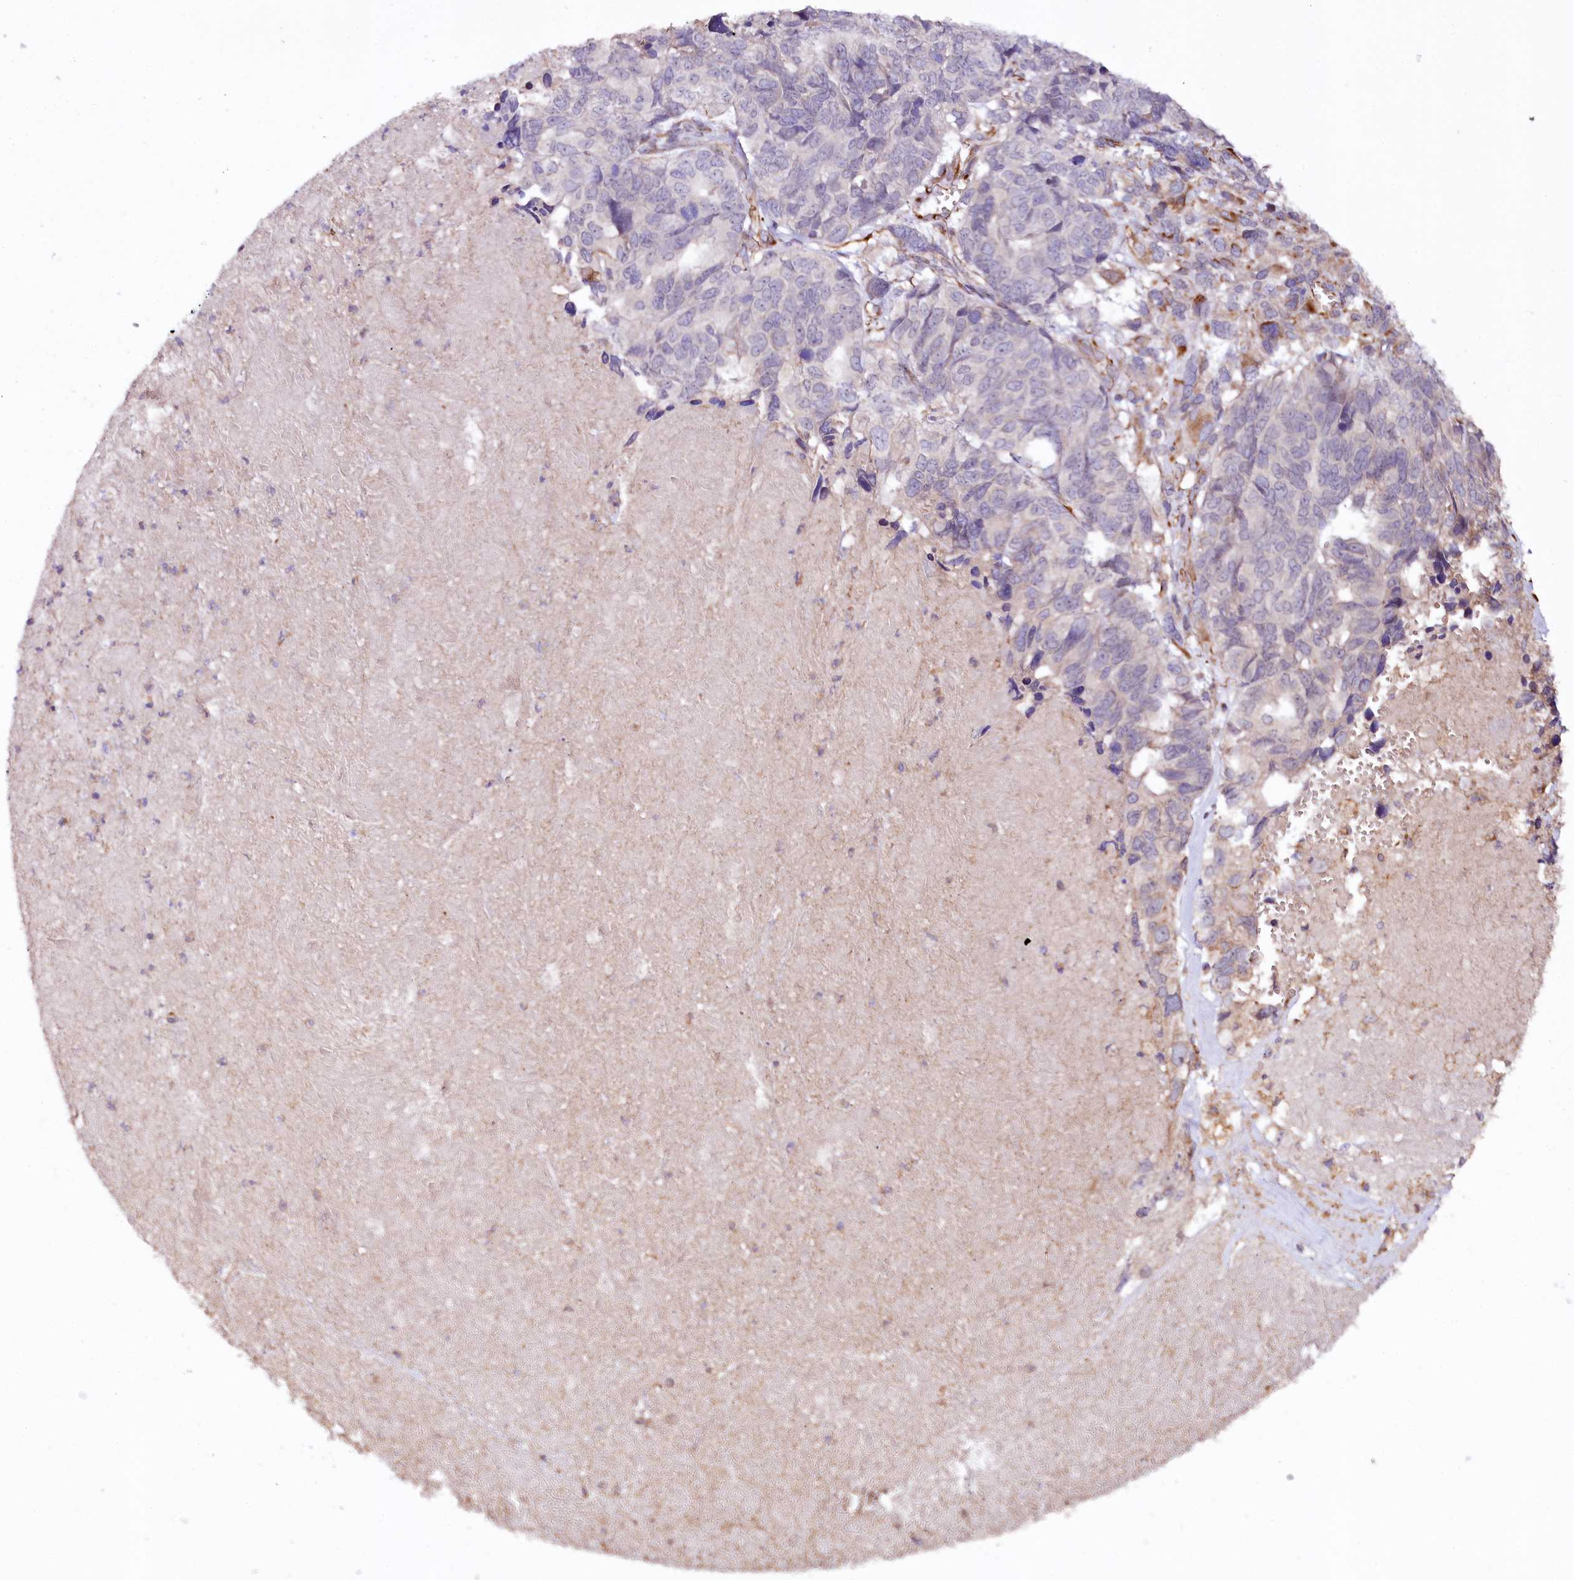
{"staining": {"intensity": "negative", "quantity": "none", "location": "none"}, "tissue": "ovarian cancer", "cell_type": "Tumor cells", "image_type": "cancer", "snomed": [{"axis": "morphology", "description": "Cystadenocarcinoma, serous, NOS"}, {"axis": "topography", "description": "Ovary"}], "caption": "Human serous cystadenocarcinoma (ovarian) stained for a protein using immunohistochemistry displays no staining in tumor cells.", "gene": "TTC12", "patient": {"sex": "female", "age": 79}}